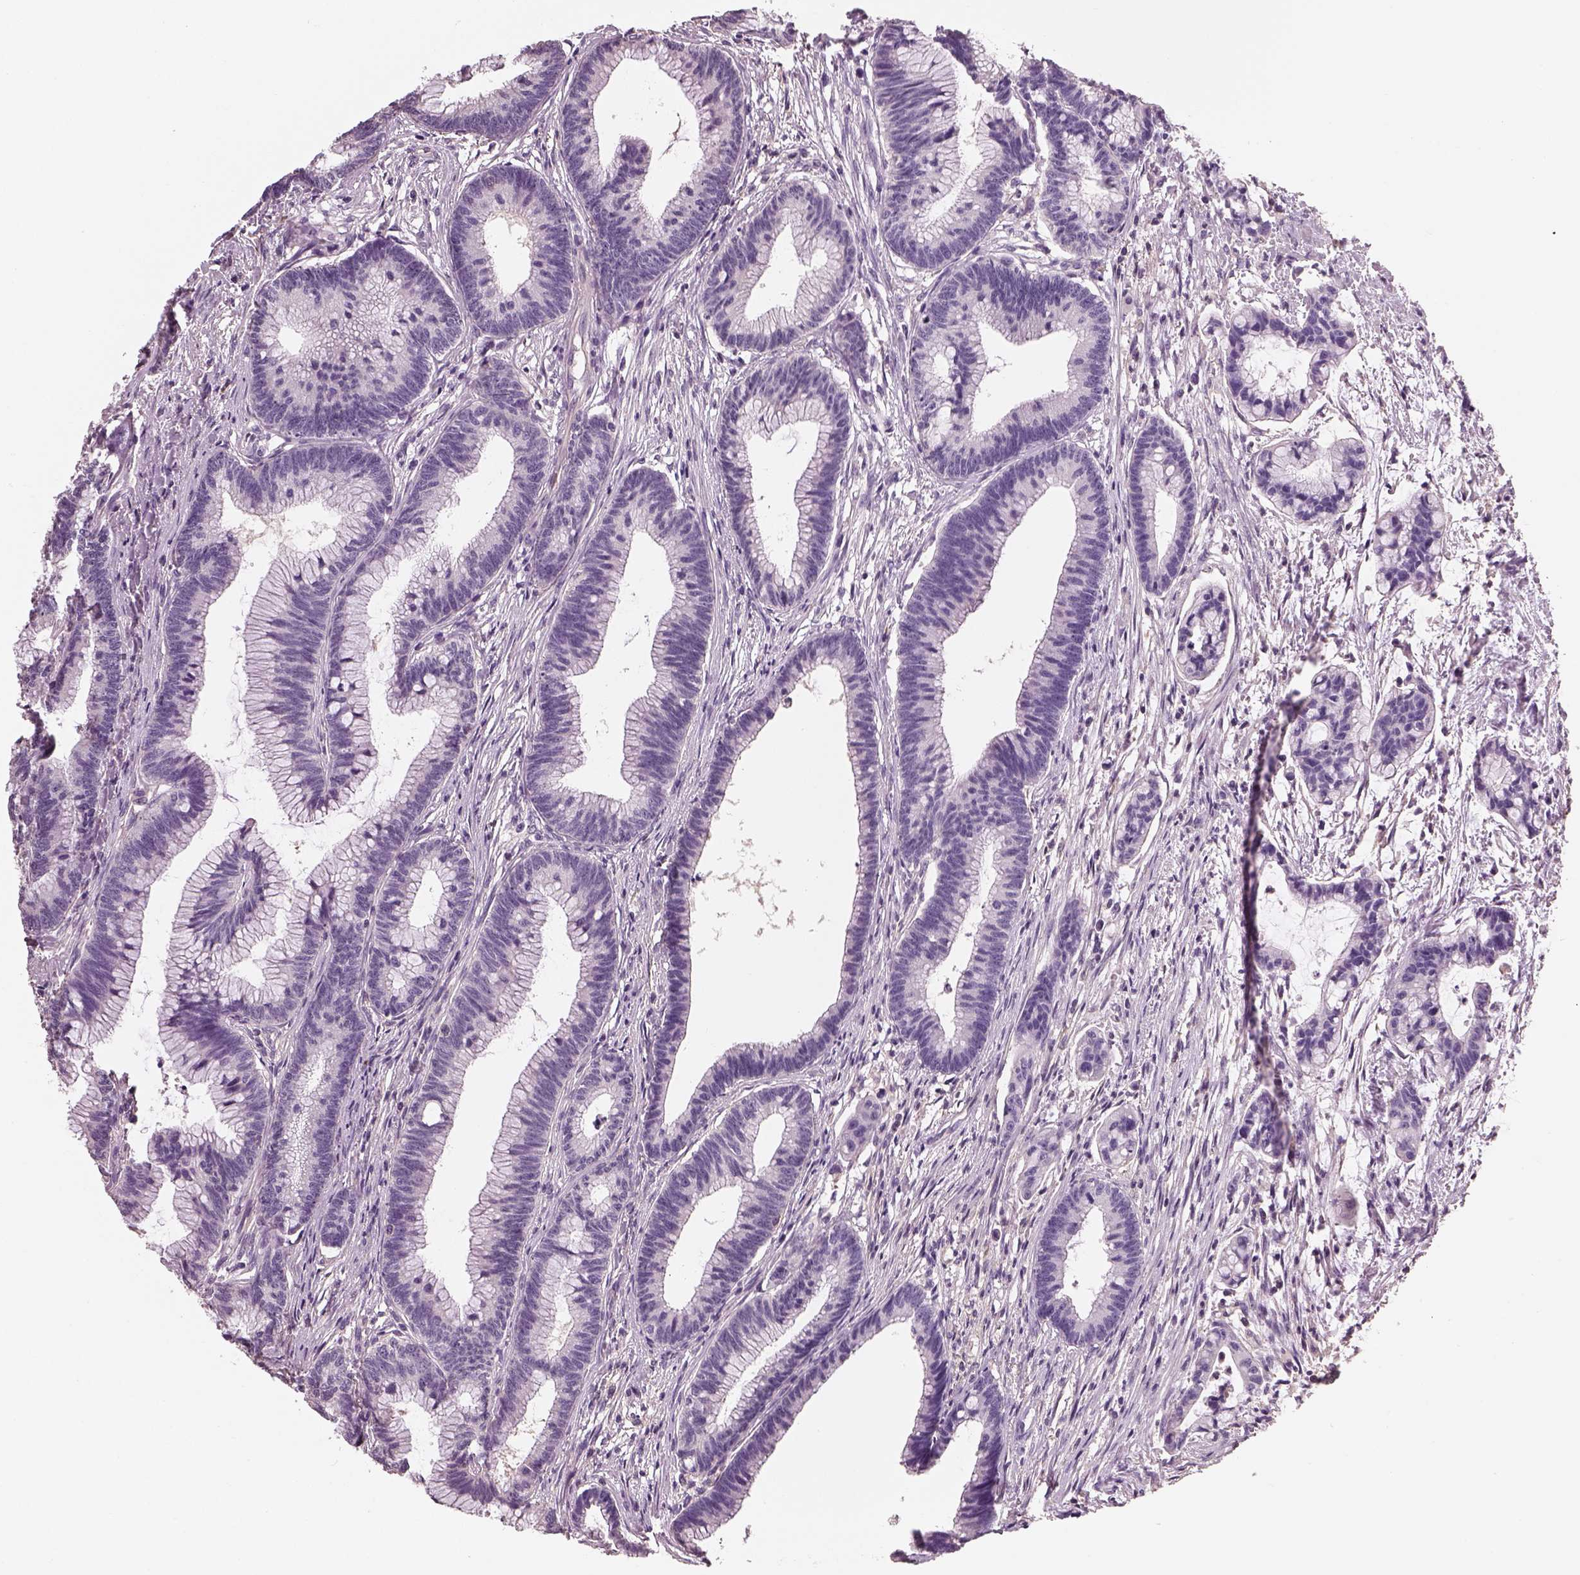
{"staining": {"intensity": "negative", "quantity": "none", "location": "none"}, "tissue": "colorectal cancer", "cell_type": "Tumor cells", "image_type": "cancer", "snomed": [{"axis": "morphology", "description": "Adenocarcinoma, NOS"}, {"axis": "topography", "description": "Colon"}], "caption": "The immunohistochemistry (IHC) micrograph has no significant staining in tumor cells of colorectal cancer (adenocarcinoma) tissue.", "gene": "OTUD6A", "patient": {"sex": "female", "age": 78}}